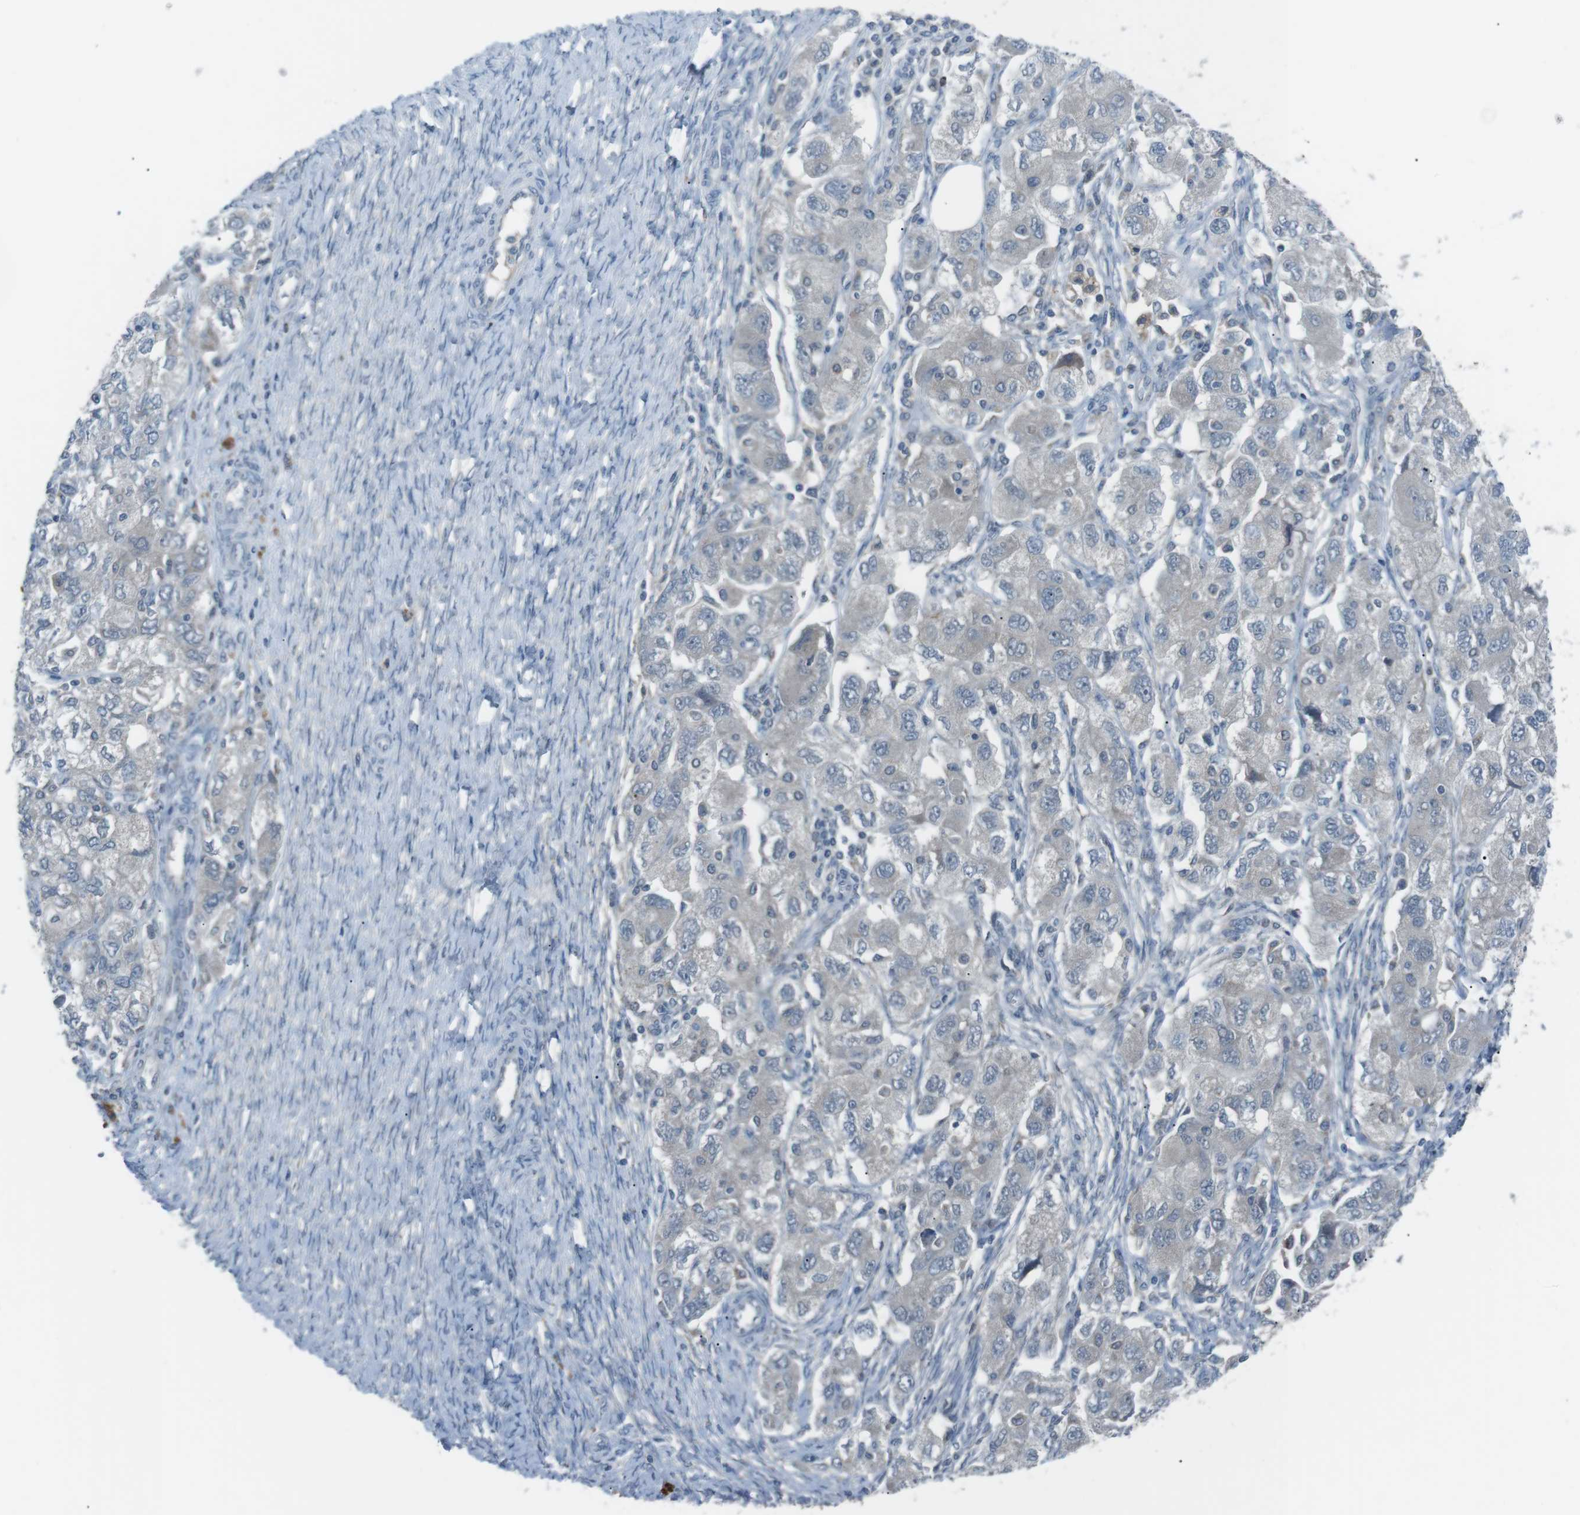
{"staining": {"intensity": "negative", "quantity": "none", "location": "none"}, "tissue": "ovarian cancer", "cell_type": "Tumor cells", "image_type": "cancer", "snomed": [{"axis": "morphology", "description": "Carcinoma, NOS"}, {"axis": "morphology", "description": "Cystadenocarcinoma, serous, NOS"}, {"axis": "topography", "description": "Ovary"}], "caption": "This is an IHC image of ovarian cancer. There is no positivity in tumor cells.", "gene": "FCRLA", "patient": {"sex": "female", "age": 69}}